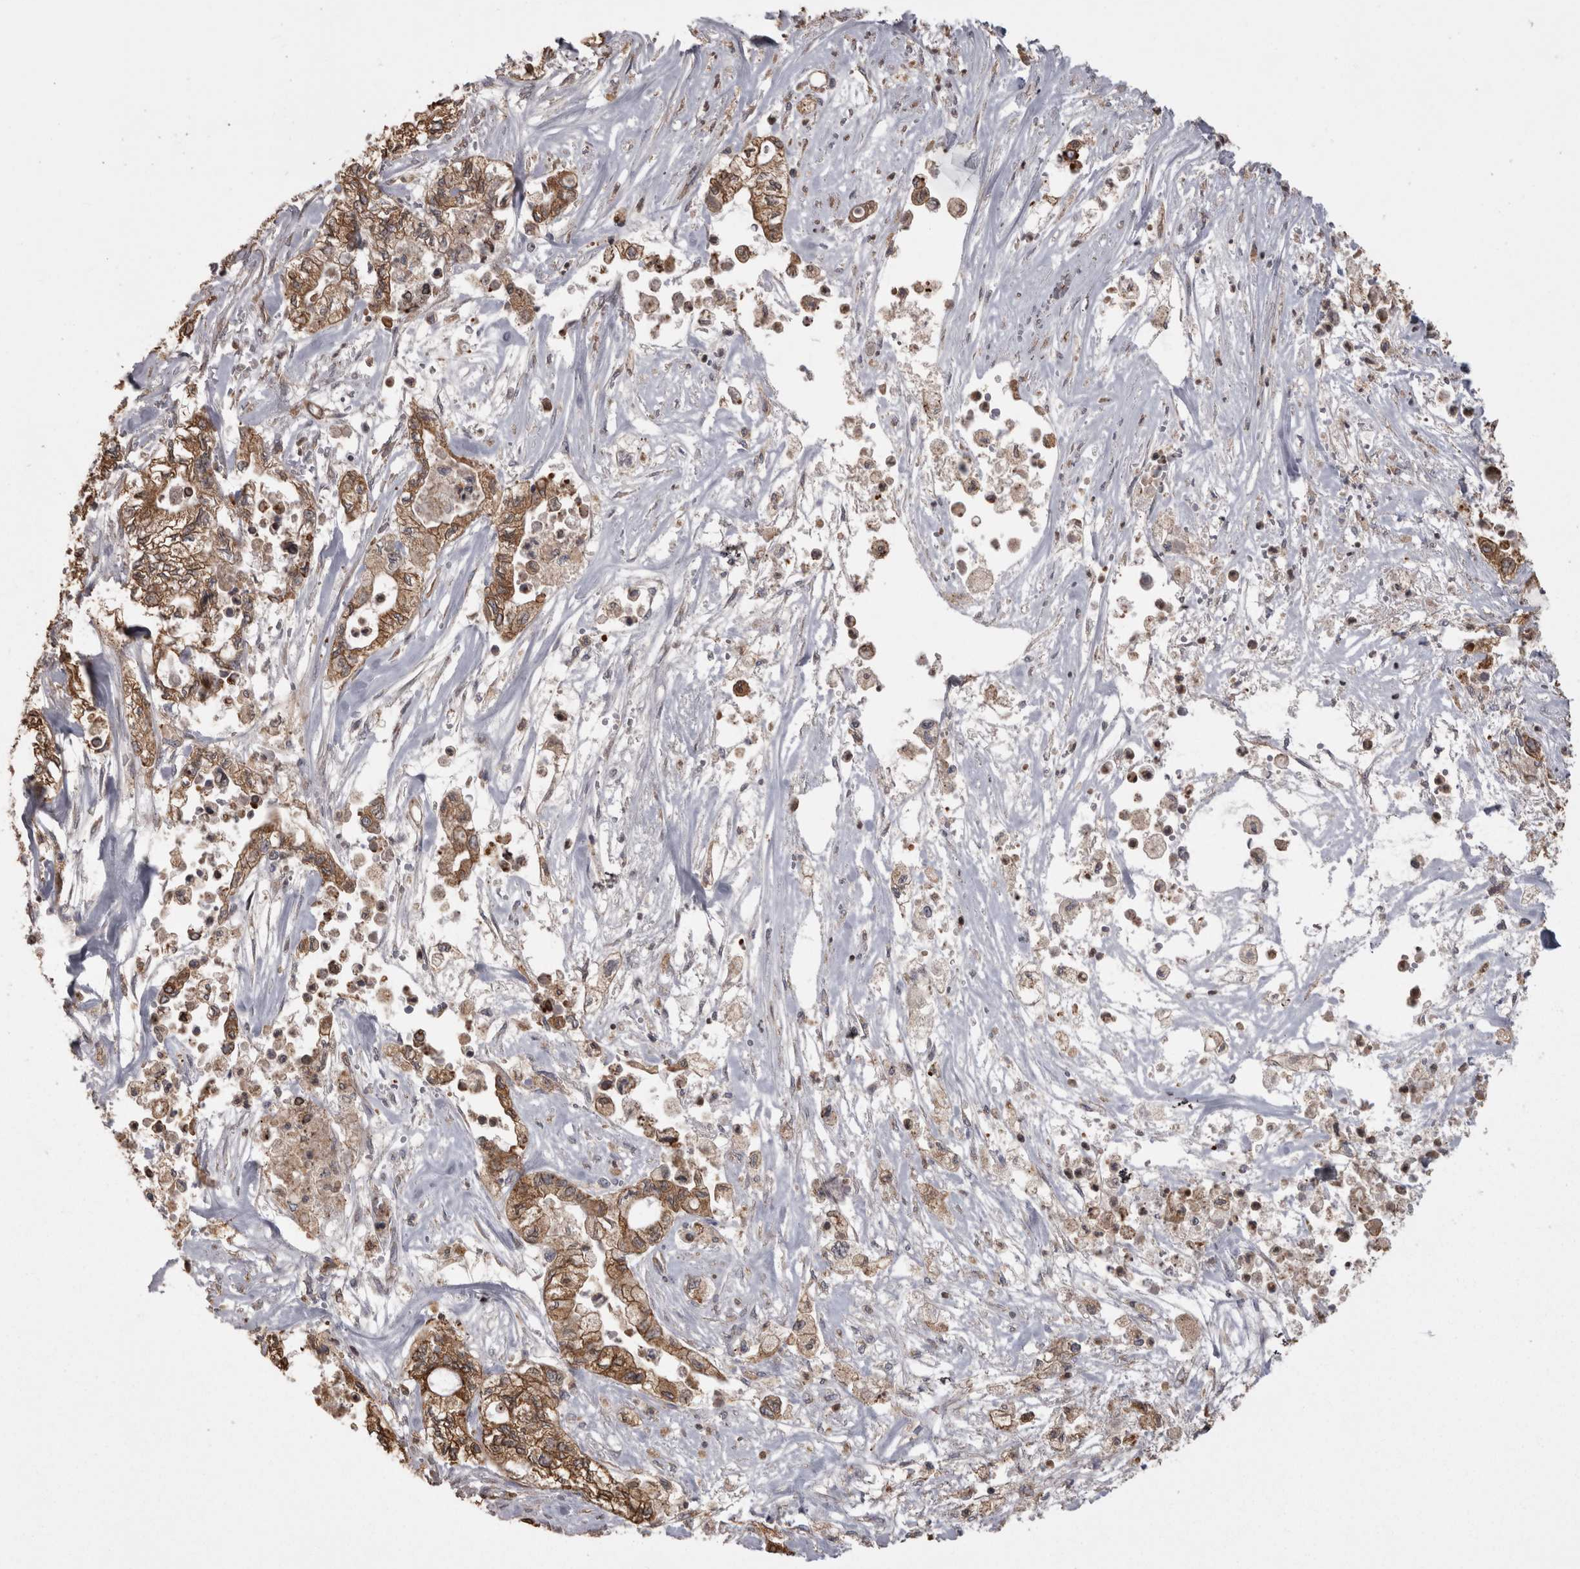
{"staining": {"intensity": "moderate", "quantity": ">75%", "location": "cytoplasmic/membranous"}, "tissue": "pancreatic cancer", "cell_type": "Tumor cells", "image_type": "cancer", "snomed": [{"axis": "morphology", "description": "Adenocarcinoma, NOS"}, {"axis": "topography", "description": "Pancreas"}], "caption": "Protein analysis of adenocarcinoma (pancreatic) tissue reveals moderate cytoplasmic/membranous staining in about >75% of tumor cells. (IHC, brightfield microscopy, high magnification).", "gene": "PON2", "patient": {"sex": "male", "age": 79}}